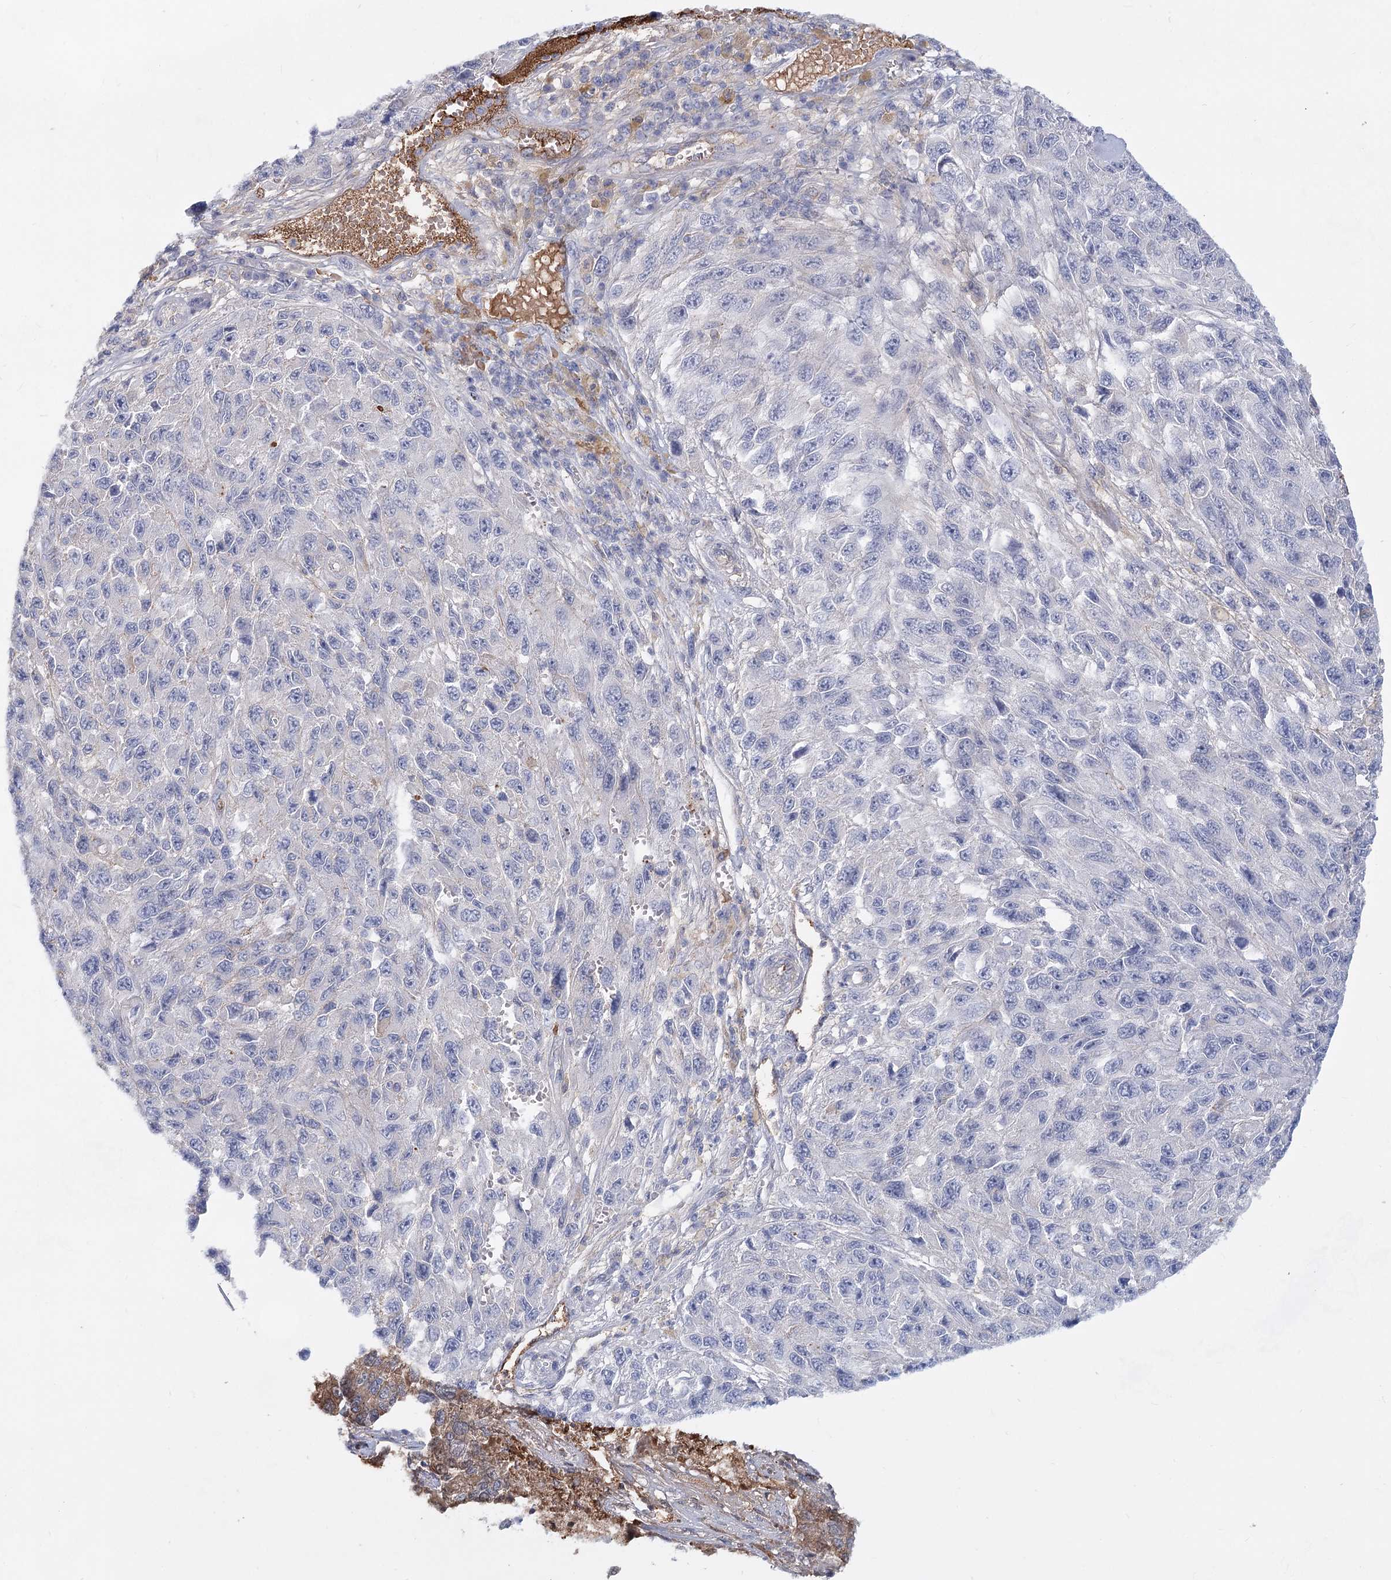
{"staining": {"intensity": "negative", "quantity": "none", "location": "none"}, "tissue": "melanoma", "cell_type": "Tumor cells", "image_type": "cancer", "snomed": [{"axis": "morphology", "description": "Normal tissue, NOS"}, {"axis": "morphology", "description": "Malignant melanoma, NOS"}, {"axis": "topography", "description": "Skin"}], "caption": "Tumor cells show no significant expression in melanoma.", "gene": "TASOR2", "patient": {"sex": "female", "age": 96}}